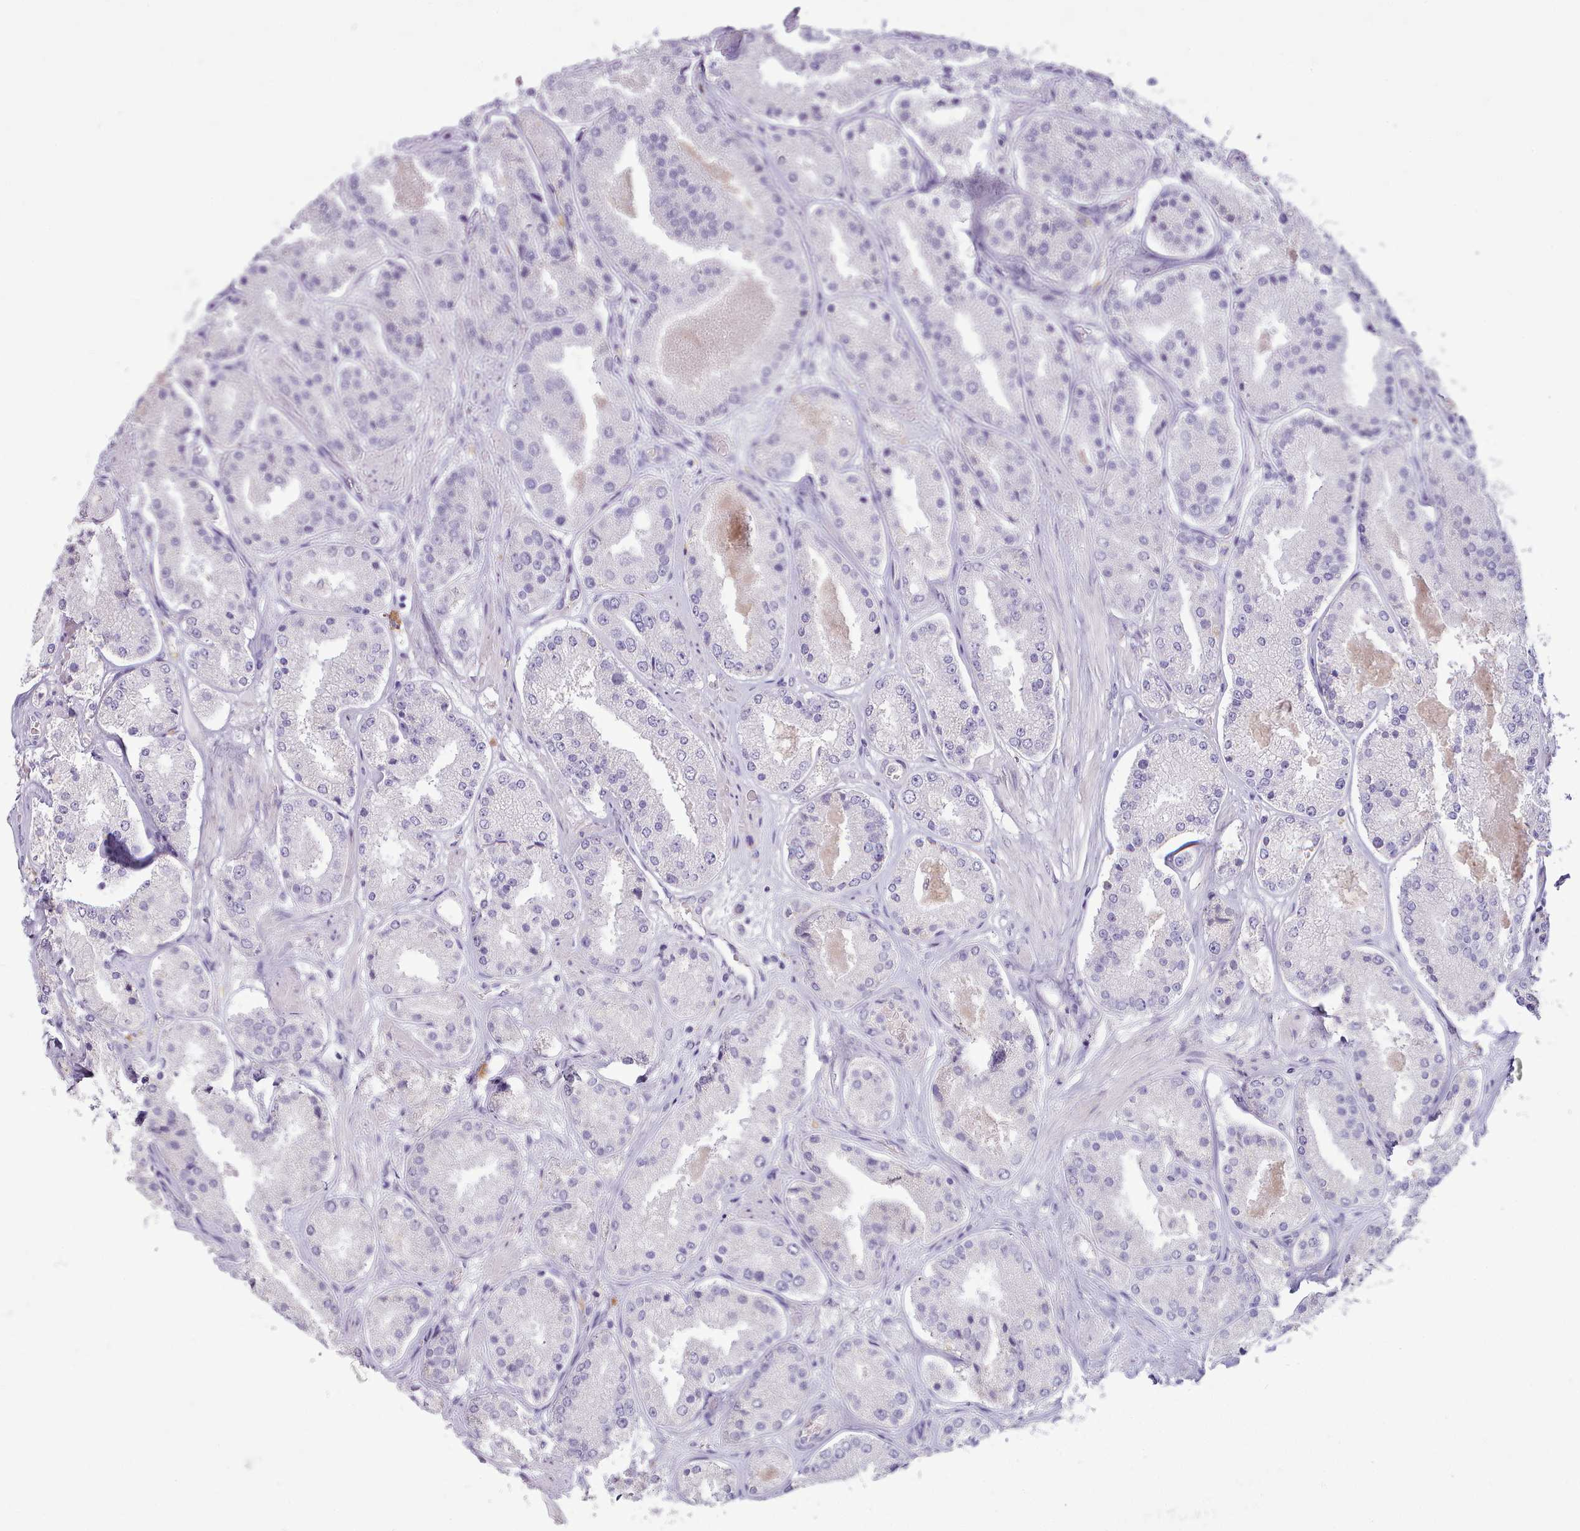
{"staining": {"intensity": "negative", "quantity": "none", "location": "none"}, "tissue": "prostate cancer", "cell_type": "Tumor cells", "image_type": "cancer", "snomed": [{"axis": "morphology", "description": "Adenocarcinoma, High grade"}, {"axis": "topography", "description": "Prostate"}], "caption": "Tumor cells show no significant positivity in prostate cancer. (Stains: DAB (3,3'-diaminobenzidine) immunohistochemistry with hematoxylin counter stain, Microscopy: brightfield microscopy at high magnification).", "gene": "TOX2", "patient": {"sex": "male", "age": 63}}